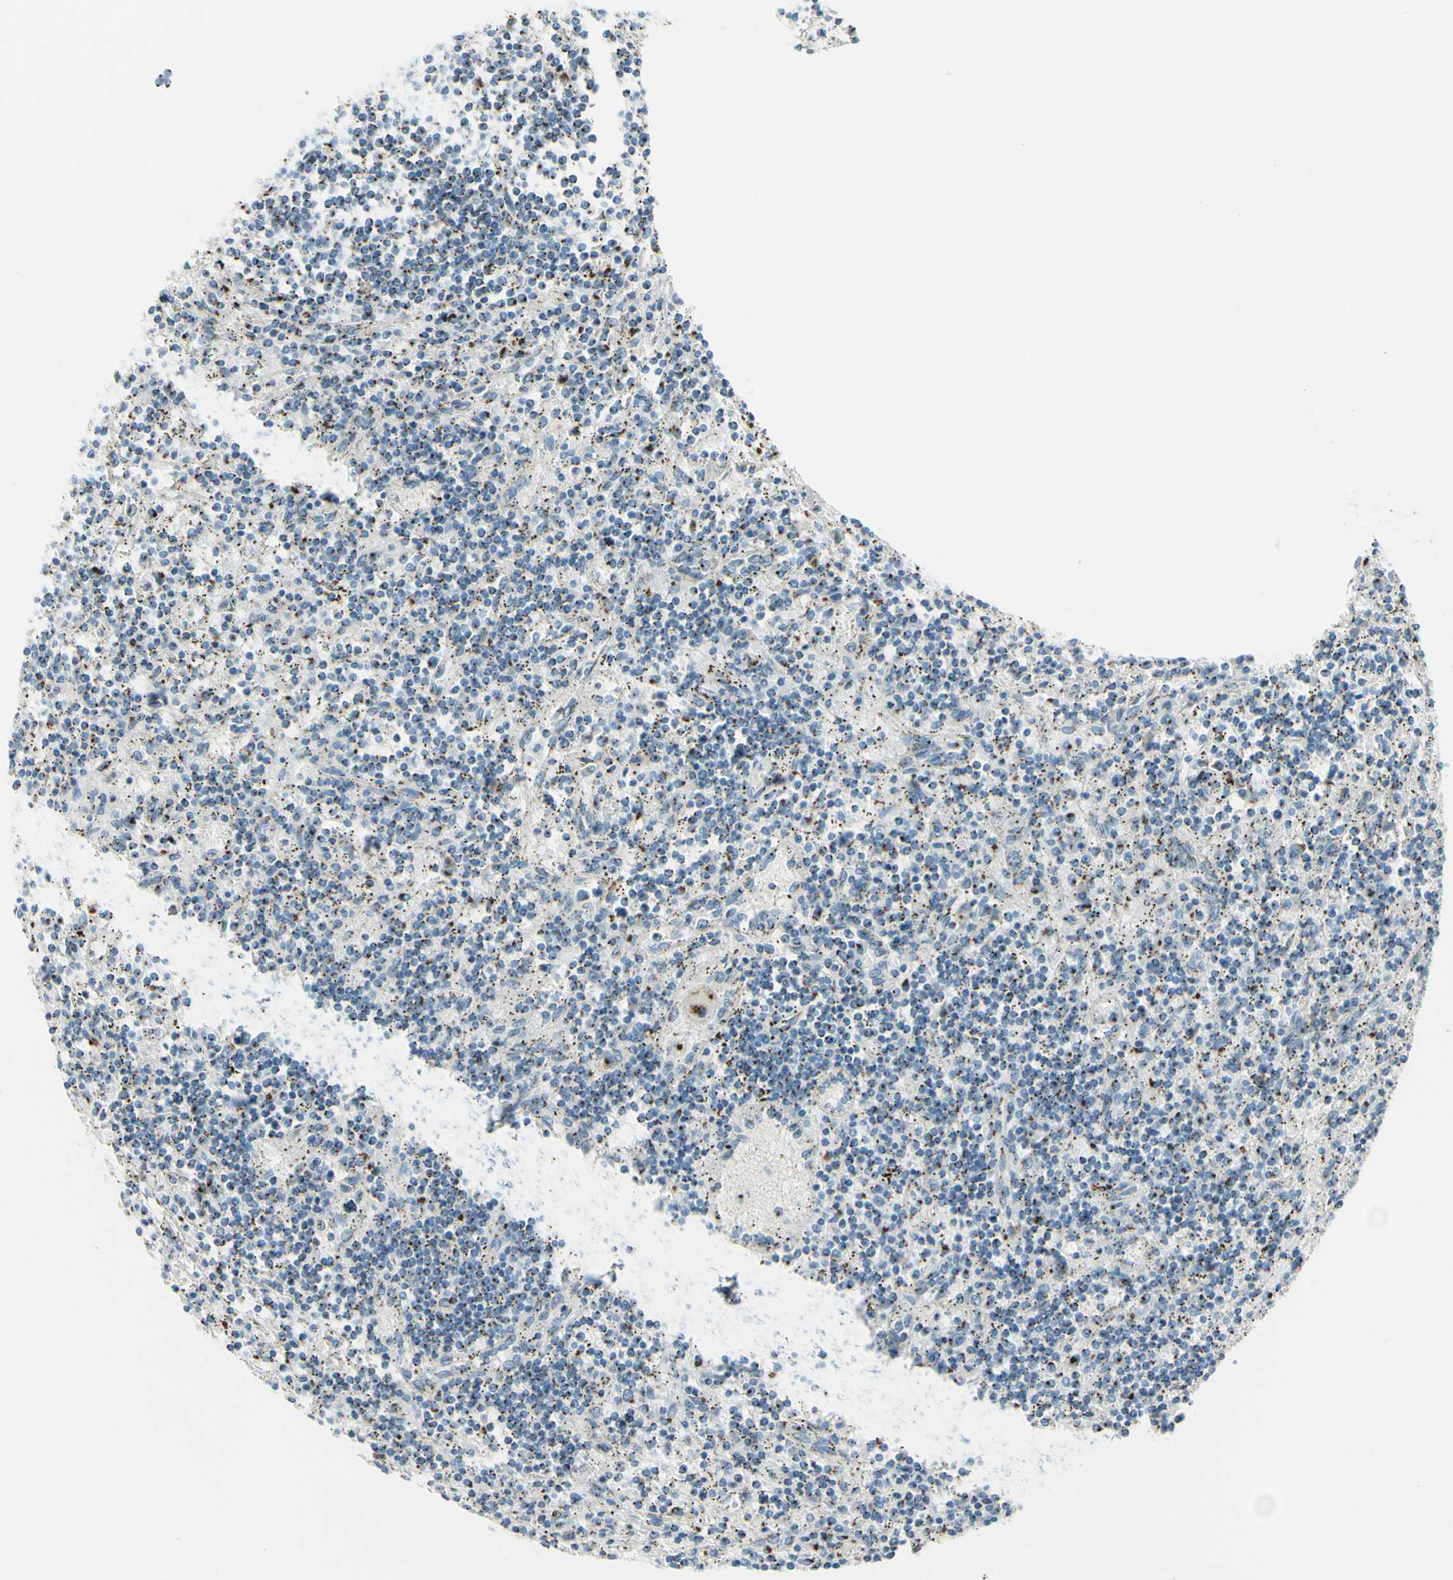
{"staining": {"intensity": "moderate", "quantity": "25%-75%", "location": "cytoplasmic/membranous"}, "tissue": "lymphoma", "cell_type": "Tumor cells", "image_type": "cancer", "snomed": [{"axis": "morphology", "description": "Malignant lymphoma, non-Hodgkin's type, Low grade"}, {"axis": "topography", "description": "Spleen"}], "caption": "A brown stain labels moderate cytoplasmic/membranous positivity of a protein in lymphoma tumor cells. (Brightfield microscopy of DAB IHC at high magnification).", "gene": "B4GALT1", "patient": {"sex": "male", "age": 76}}